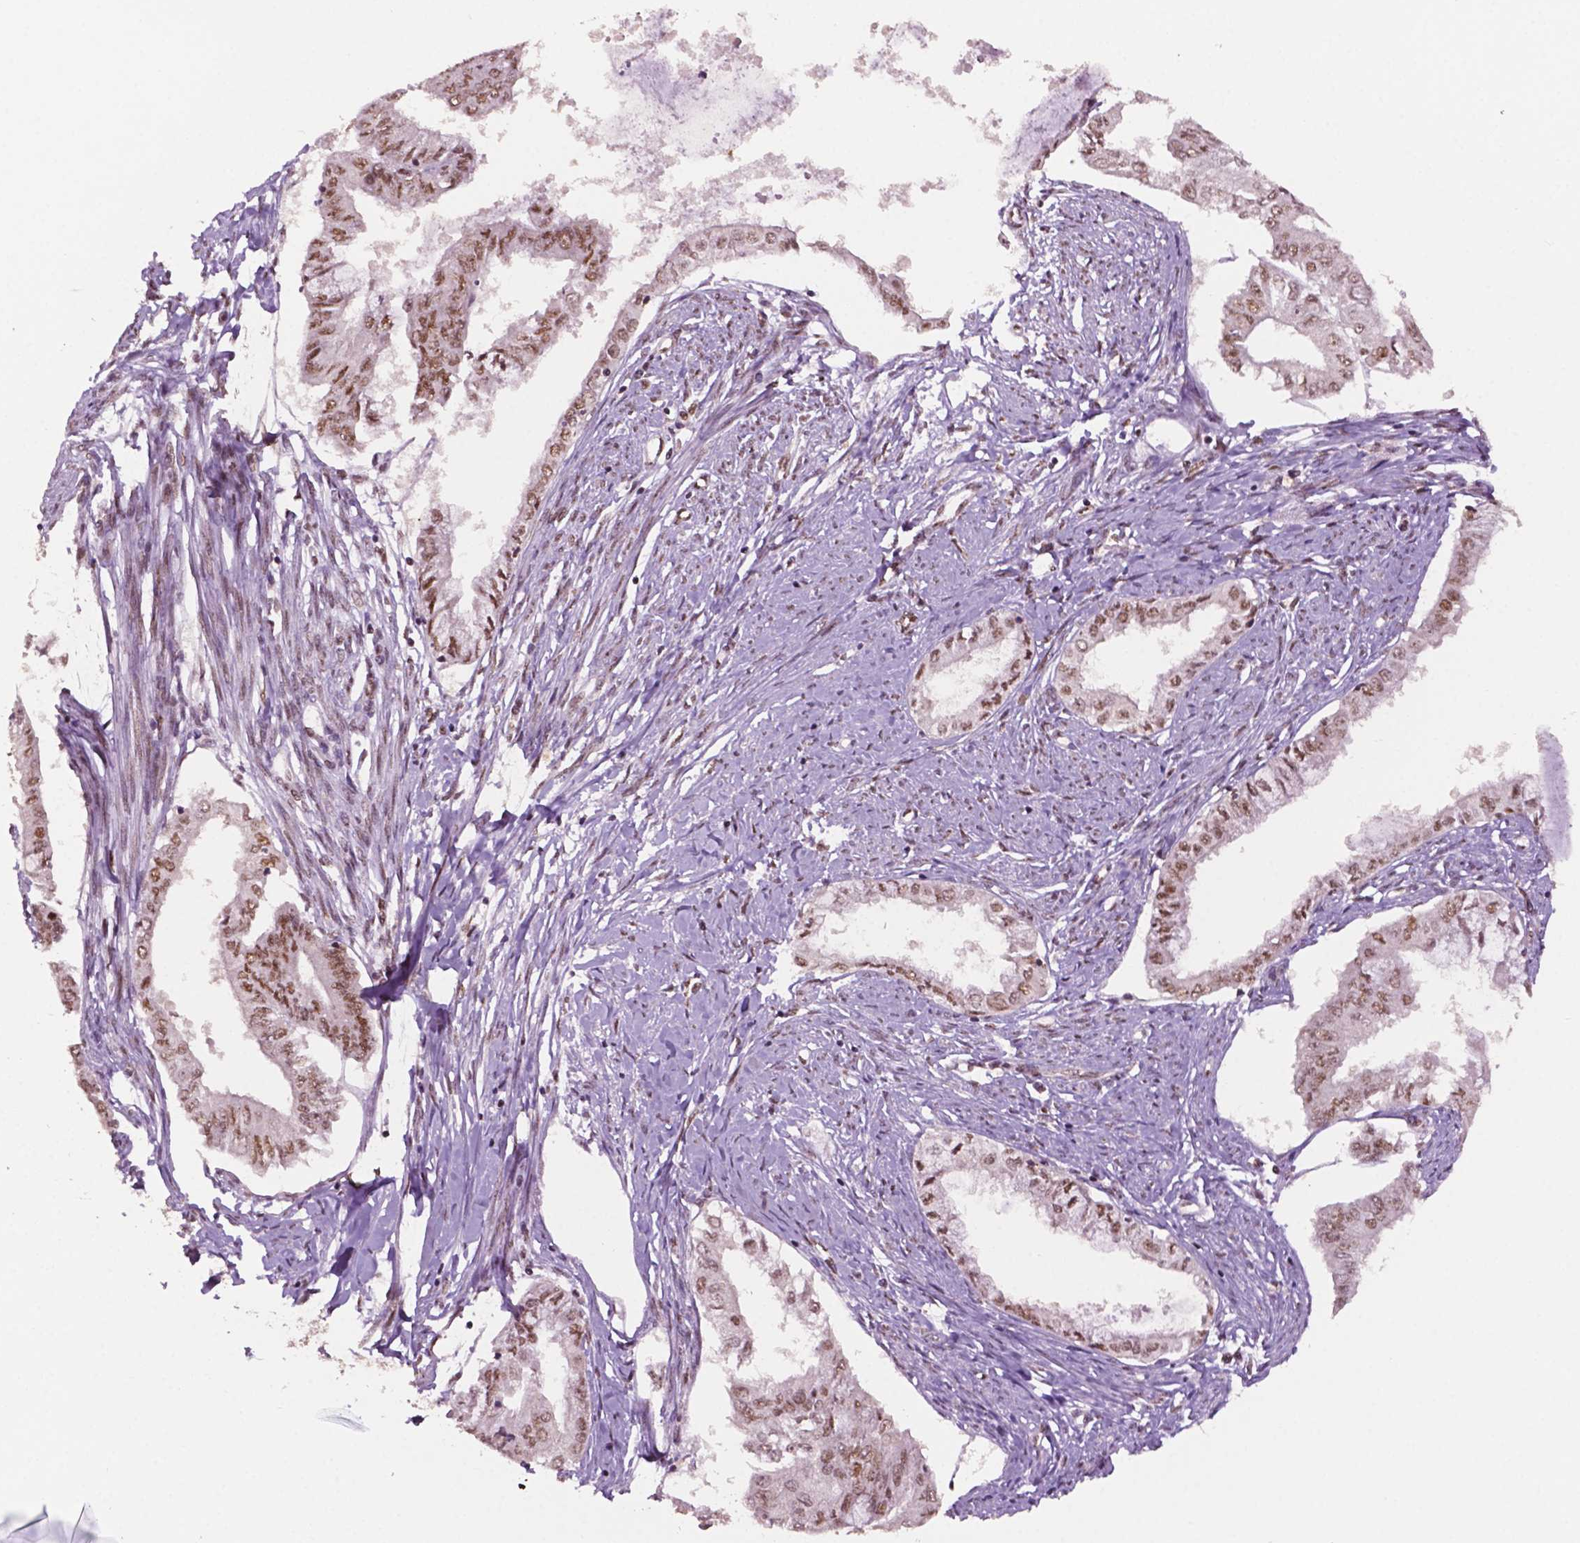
{"staining": {"intensity": "weak", "quantity": ">75%", "location": "nuclear"}, "tissue": "endometrial cancer", "cell_type": "Tumor cells", "image_type": "cancer", "snomed": [{"axis": "morphology", "description": "Adenocarcinoma, NOS"}, {"axis": "topography", "description": "Endometrium"}], "caption": "Adenocarcinoma (endometrial) stained with DAB immunohistochemistry (IHC) reveals low levels of weak nuclear staining in approximately >75% of tumor cells.", "gene": "MLH1", "patient": {"sex": "female", "age": 76}}